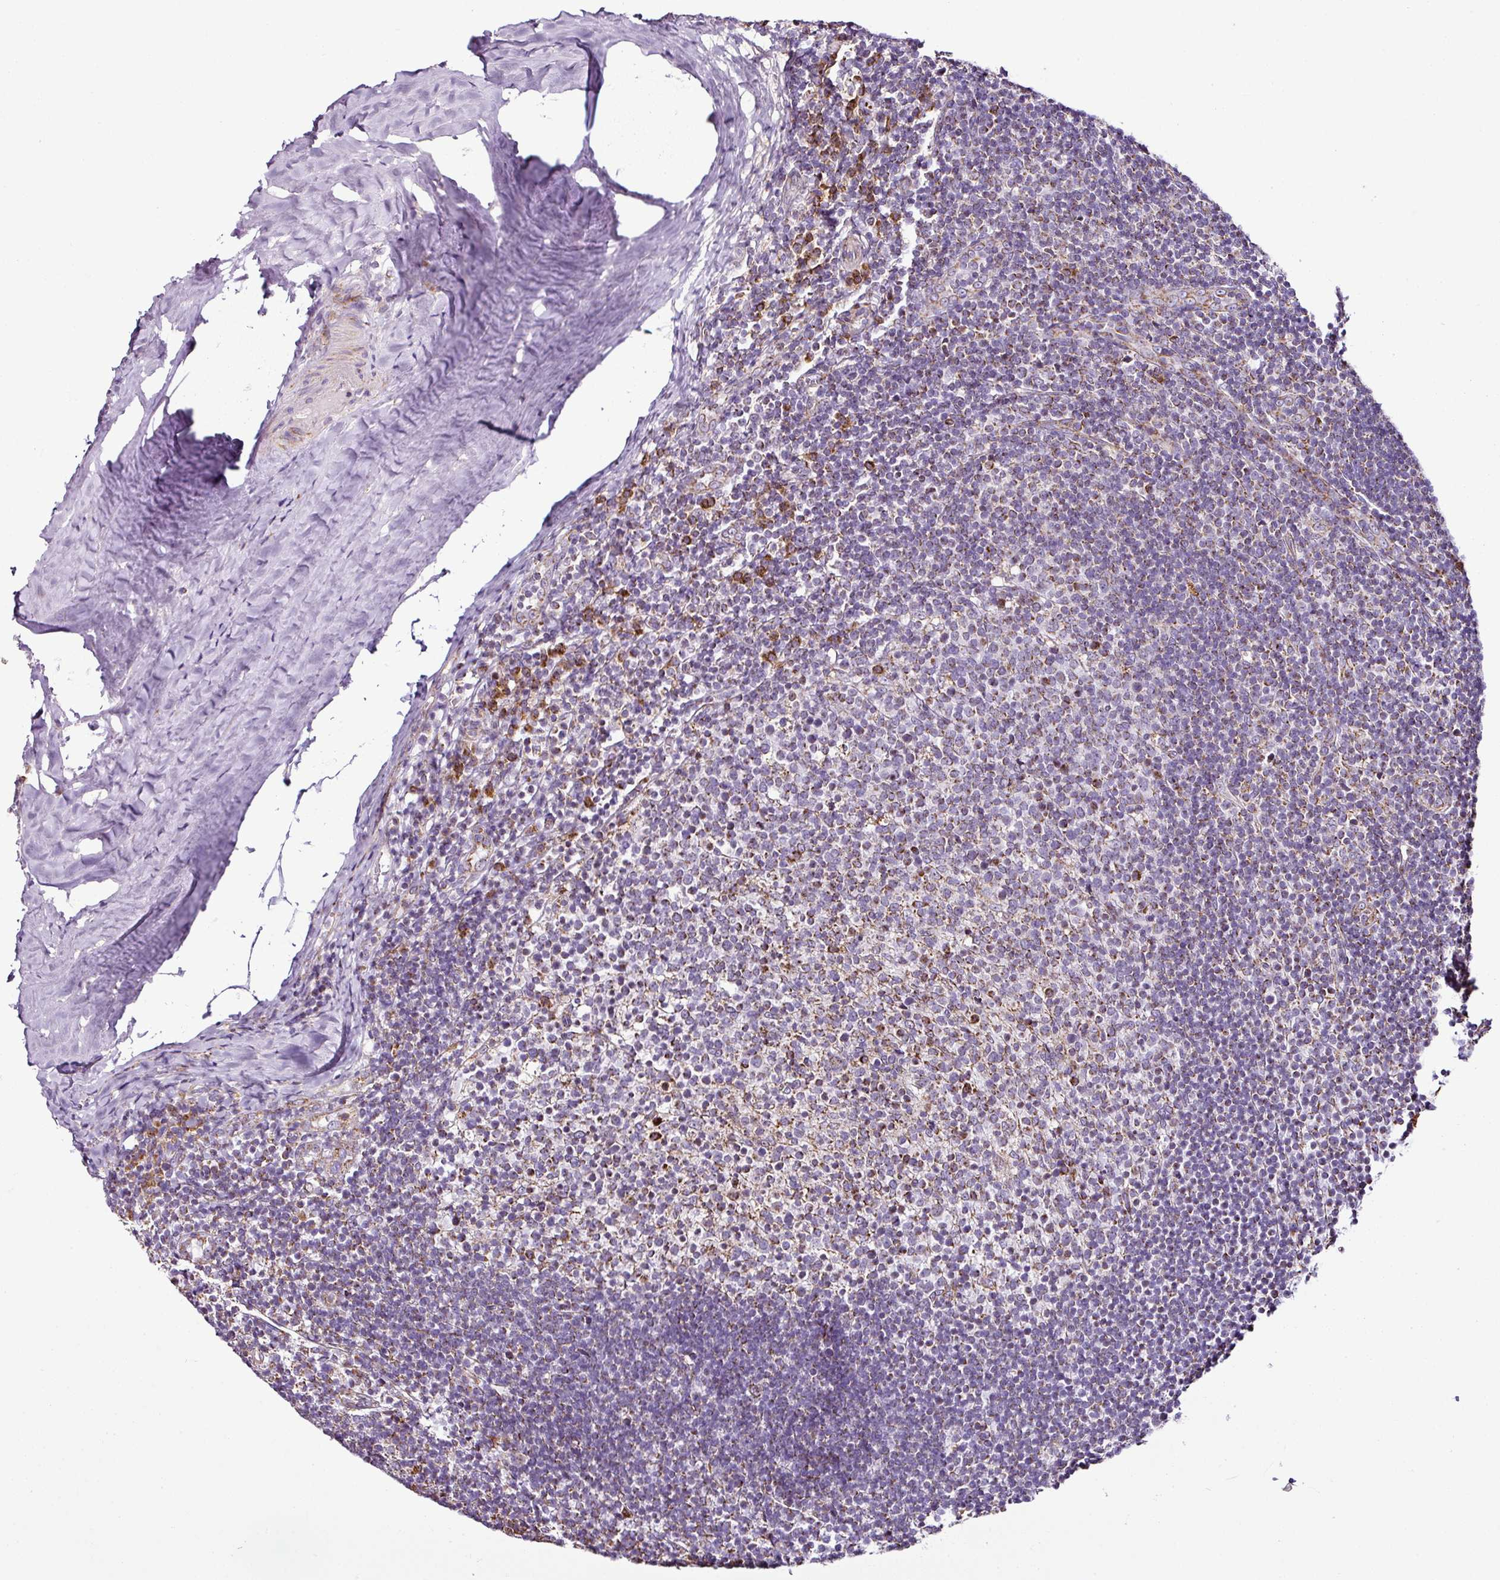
{"staining": {"intensity": "moderate", "quantity": "<25%", "location": "cytoplasmic/membranous"}, "tissue": "tonsil", "cell_type": "Germinal center cells", "image_type": "normal", "snomed": [{"axis": "morphology", "description": "Normal tissue, NOS"}, {"axis": "topography", "description": "Tonsil"}], "caption": "Immunohistochemical staining of benign tonsil shows <25% levels of moderate cytoplasmic/membranous protein positivity in approximately <25% of germinal center cells. Ihc stains the protein of interest in brown and the nuclei are stained blue.", "gene": "DPAGT1", "patient": {"sex": "female", "age": 10}}